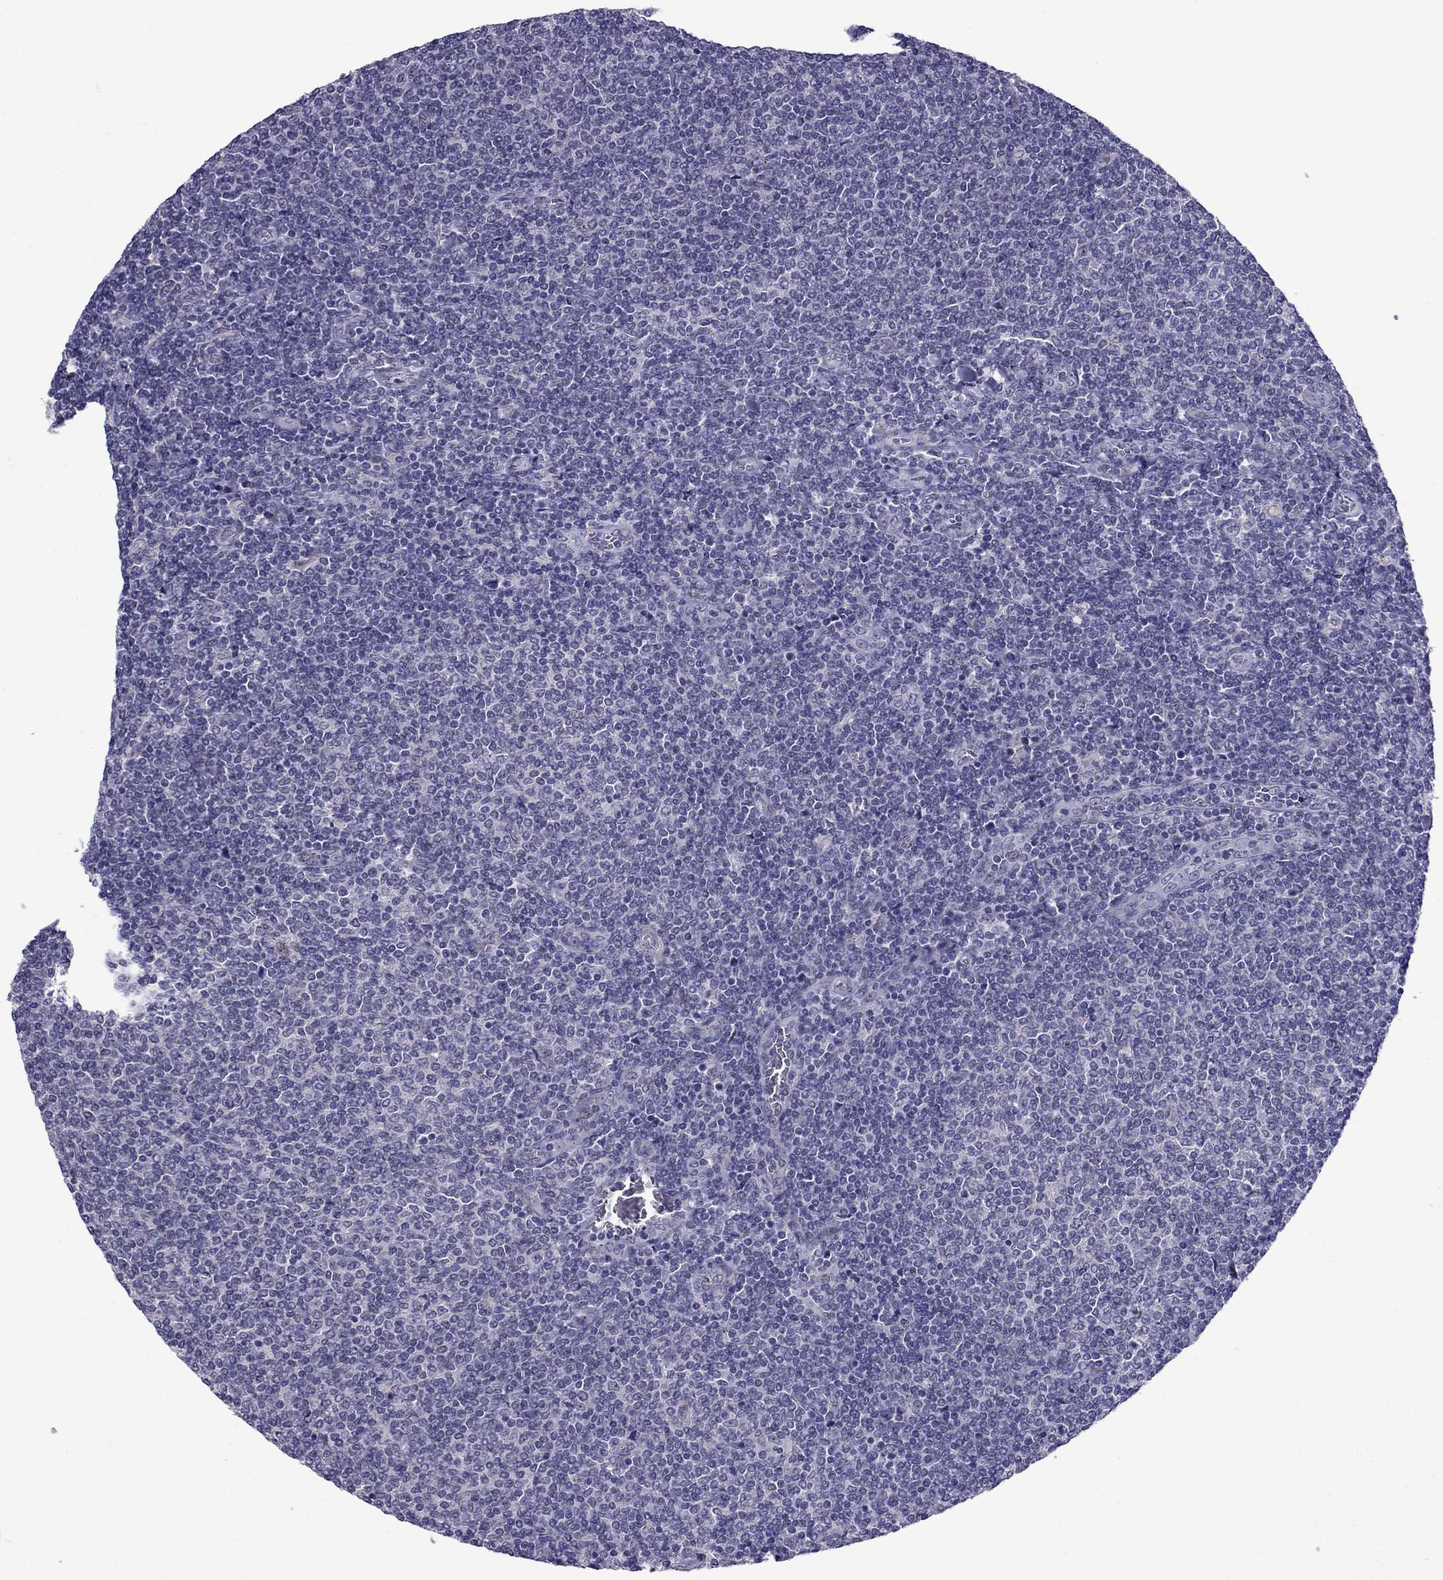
{"staining": {"intensity": "negative", "quantity": "none", "location": "none"}, "tissue": "lymphoma", "cell_type": "Tumor cells", "image_type": "cancer", "snomed": [{"axis": "morphology", "description": "Malignant lymphoma, non-Hodgkin's type, Low grade"}, {"axis": "topography", "description": "Lymph node"}], "caption": "This photomicrograph is of lymphoma stained with immunohistochemistry (IHC) to label a protein in brown with the nuclei are counter-stained blue. There is no positivity in tumor cells.", "gene": "MYBPH", "patient": {"sex": "male", "age": 52}}